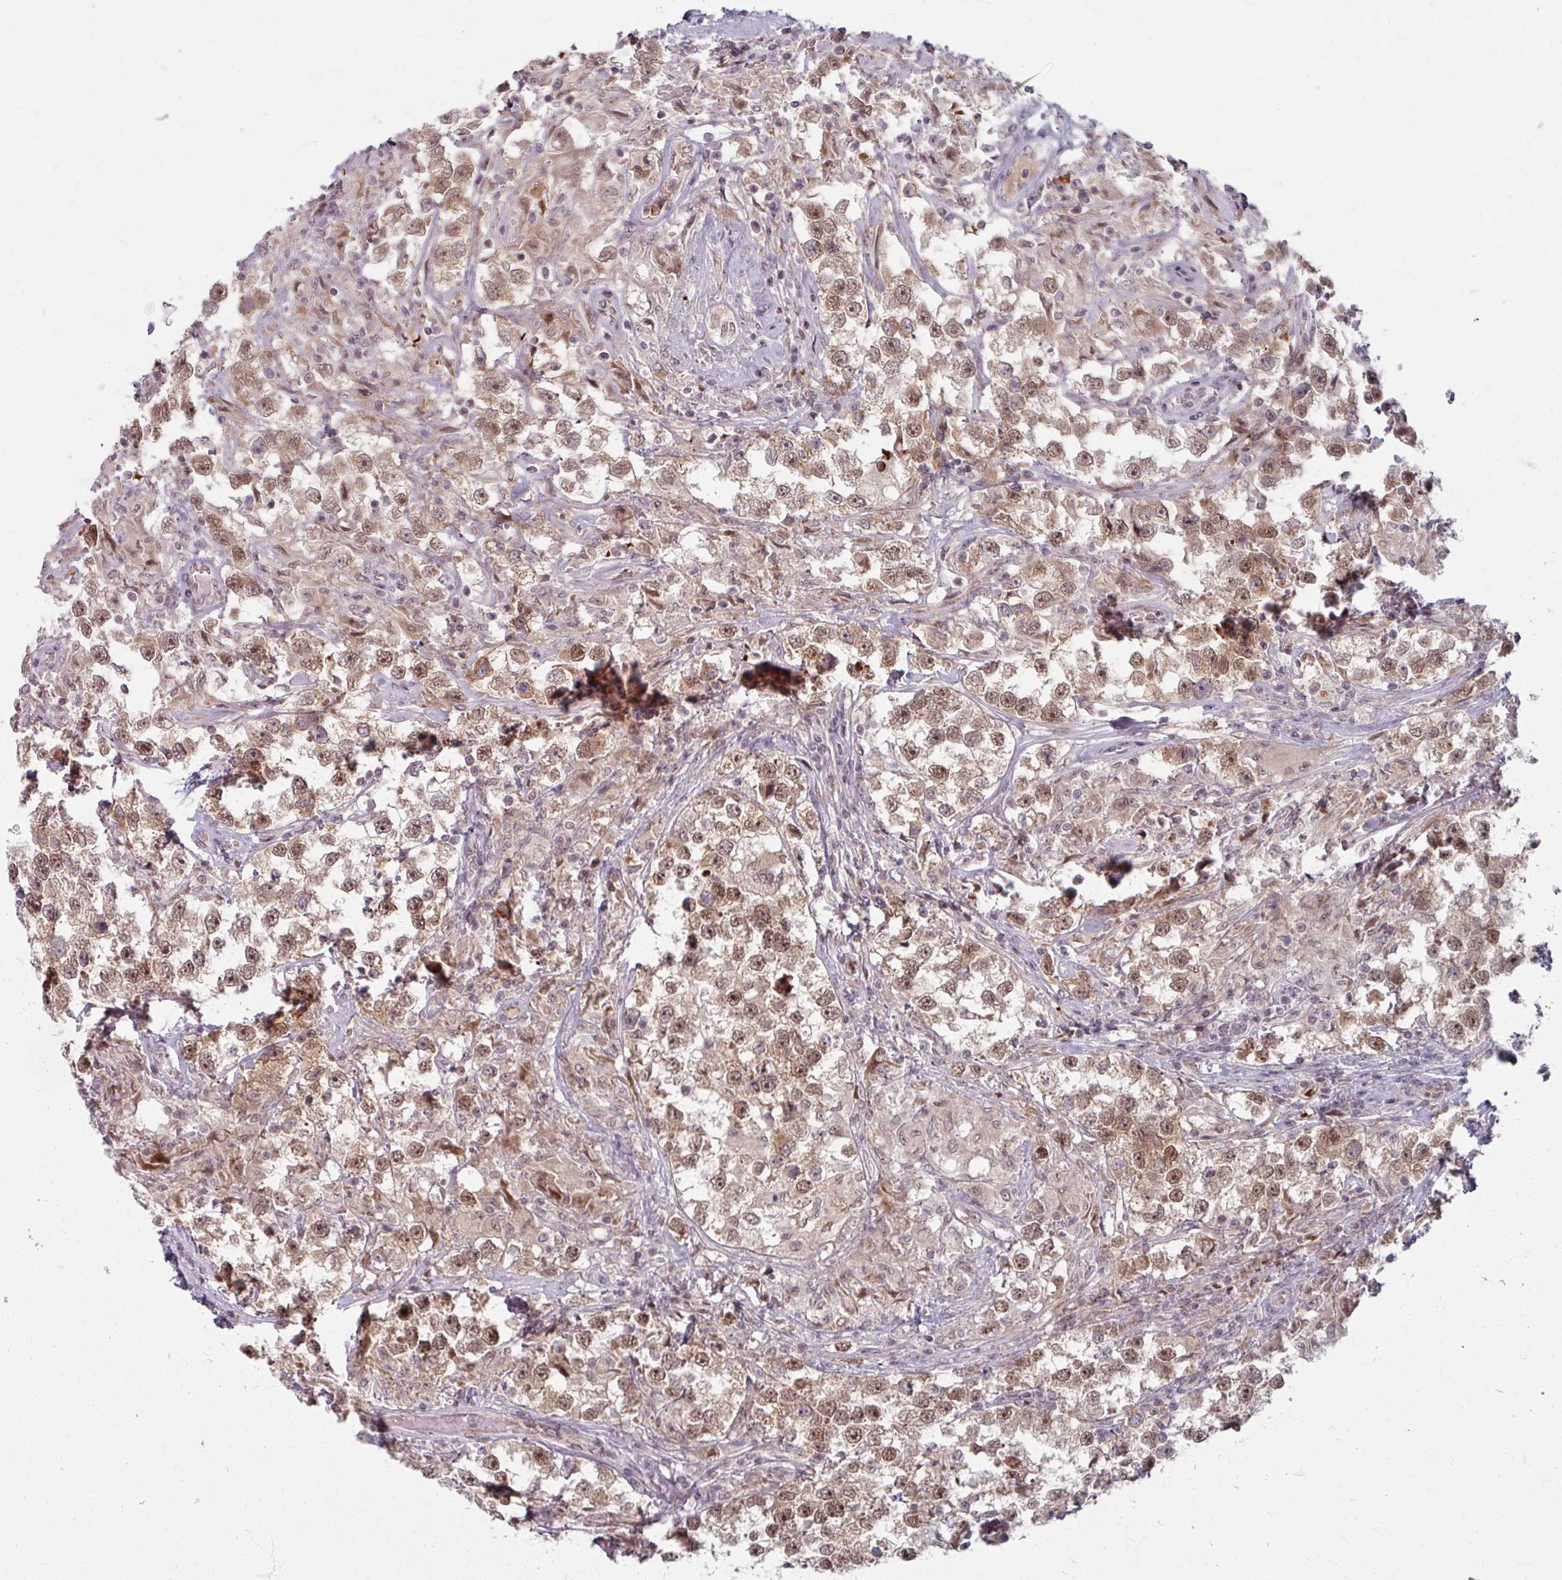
{"staining": {"intensity": "moderate", "quantity": ">75%", "location": "nuclear"}, "tissue": "testis cancer", "cell_type": "Tumor cells", "image_type": "cancer", "snomed": [{"axis": "morphology", "description": "Seminoma, NOS"}, {"axis": "topography", "description": "Testis"}], "caption": "A histopathology image of human testis cancer stained for a protein demonstrates moderate nuclear brown staining in tumor cells.", "gene": "KLC3", "patient": {"sex": "male", "age": 46}}